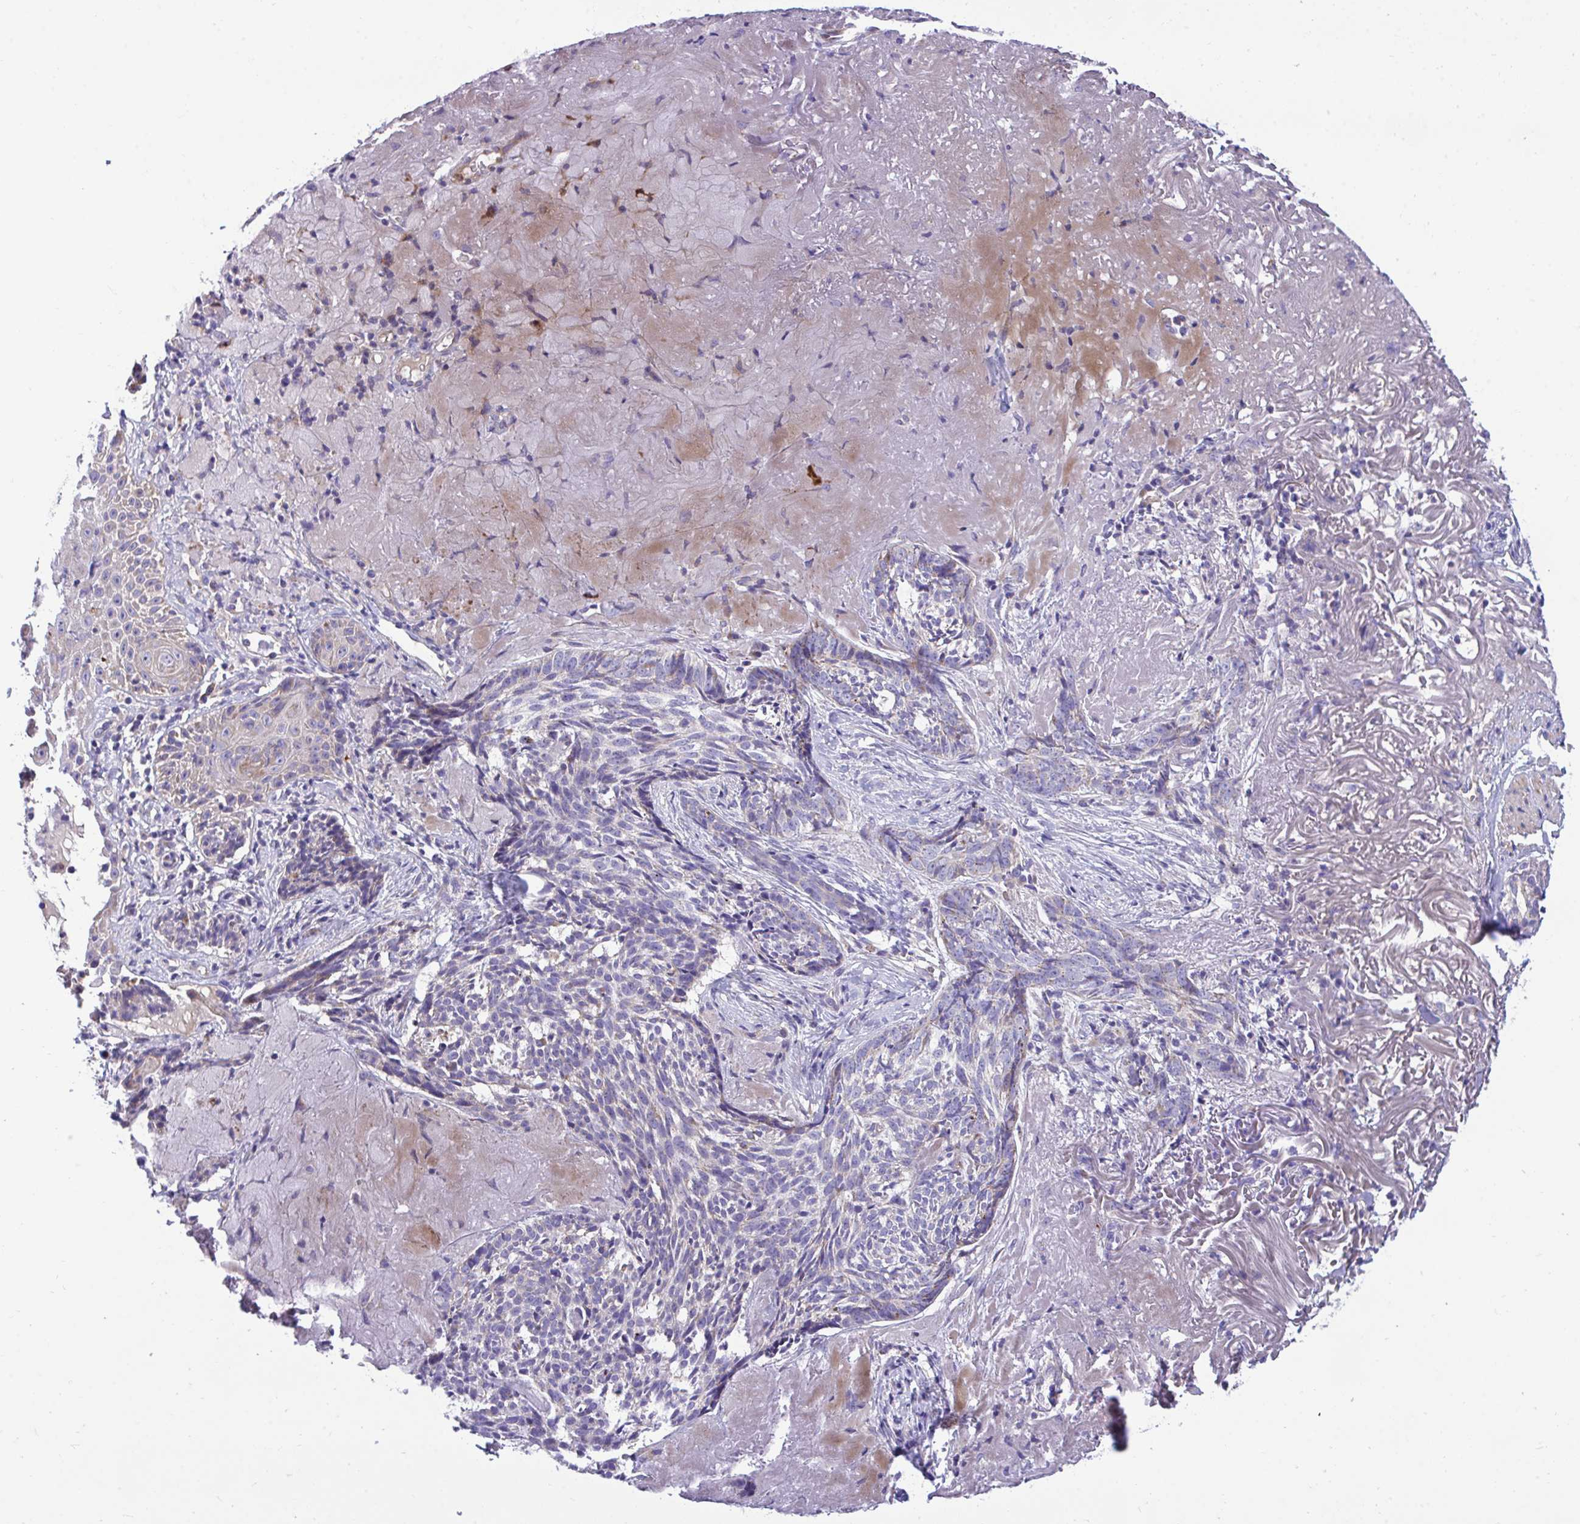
{"staining": {"intensity": "negative", "quantity": "none", "location": "none"}, "tissue": "skin cancer", "cell_type": "Tumor cells", "image_type": "cancer", "snomed": [{"axis": "morphology", "description": "Basal cell carcinoma"}, {"axis": "topography", "description": "Skin"}, {"axis": "topography", "description": "Skin of face"}], "caption": "Immunohistochemical staining of human skin cancer (basal cell carcinoma) shows no significant expression in tumor cells.", "gene": "MRPS16", "patient": {"sex": "female", "age": 95}}